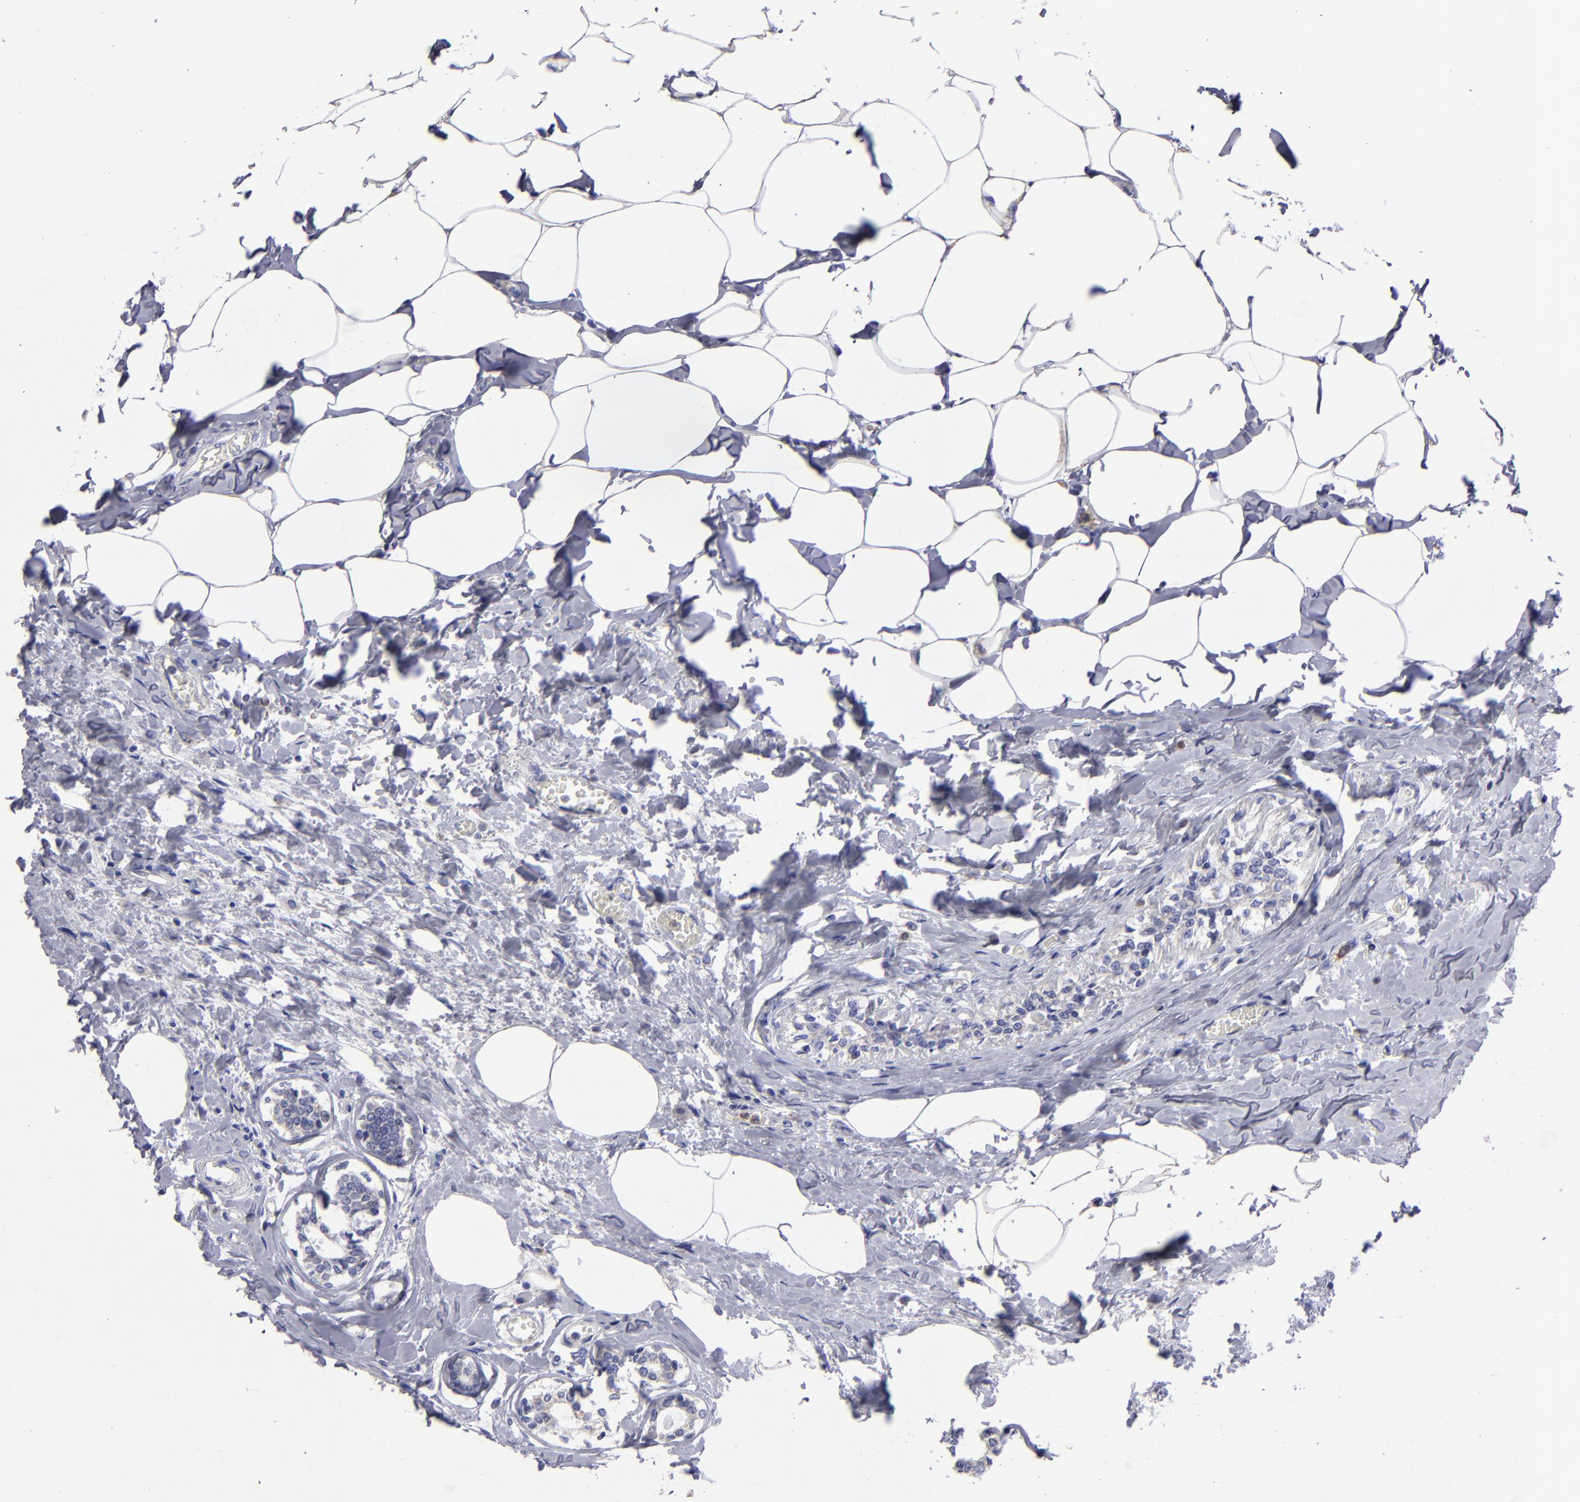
{"staining": {"intensity": "weak", "quantity": ">75%", "location": "cytoplasmic/membranous"}, "tissue": "breast cancer", "cell_type": "Tumor cells", "image_type": "cancer", "snomed": [{"axis": "morphology", "description": "Lobular carcinoma"}, {"axis": "topography", "description": "Breast"}], "caption": "Breast cancer stained with DAB IHC displays low levels of weak cytoplasmic/membranous expression in approximately >75% of tumor cells.", "gene": "FGR", "patient": {"sex": "female", "age": 51}}